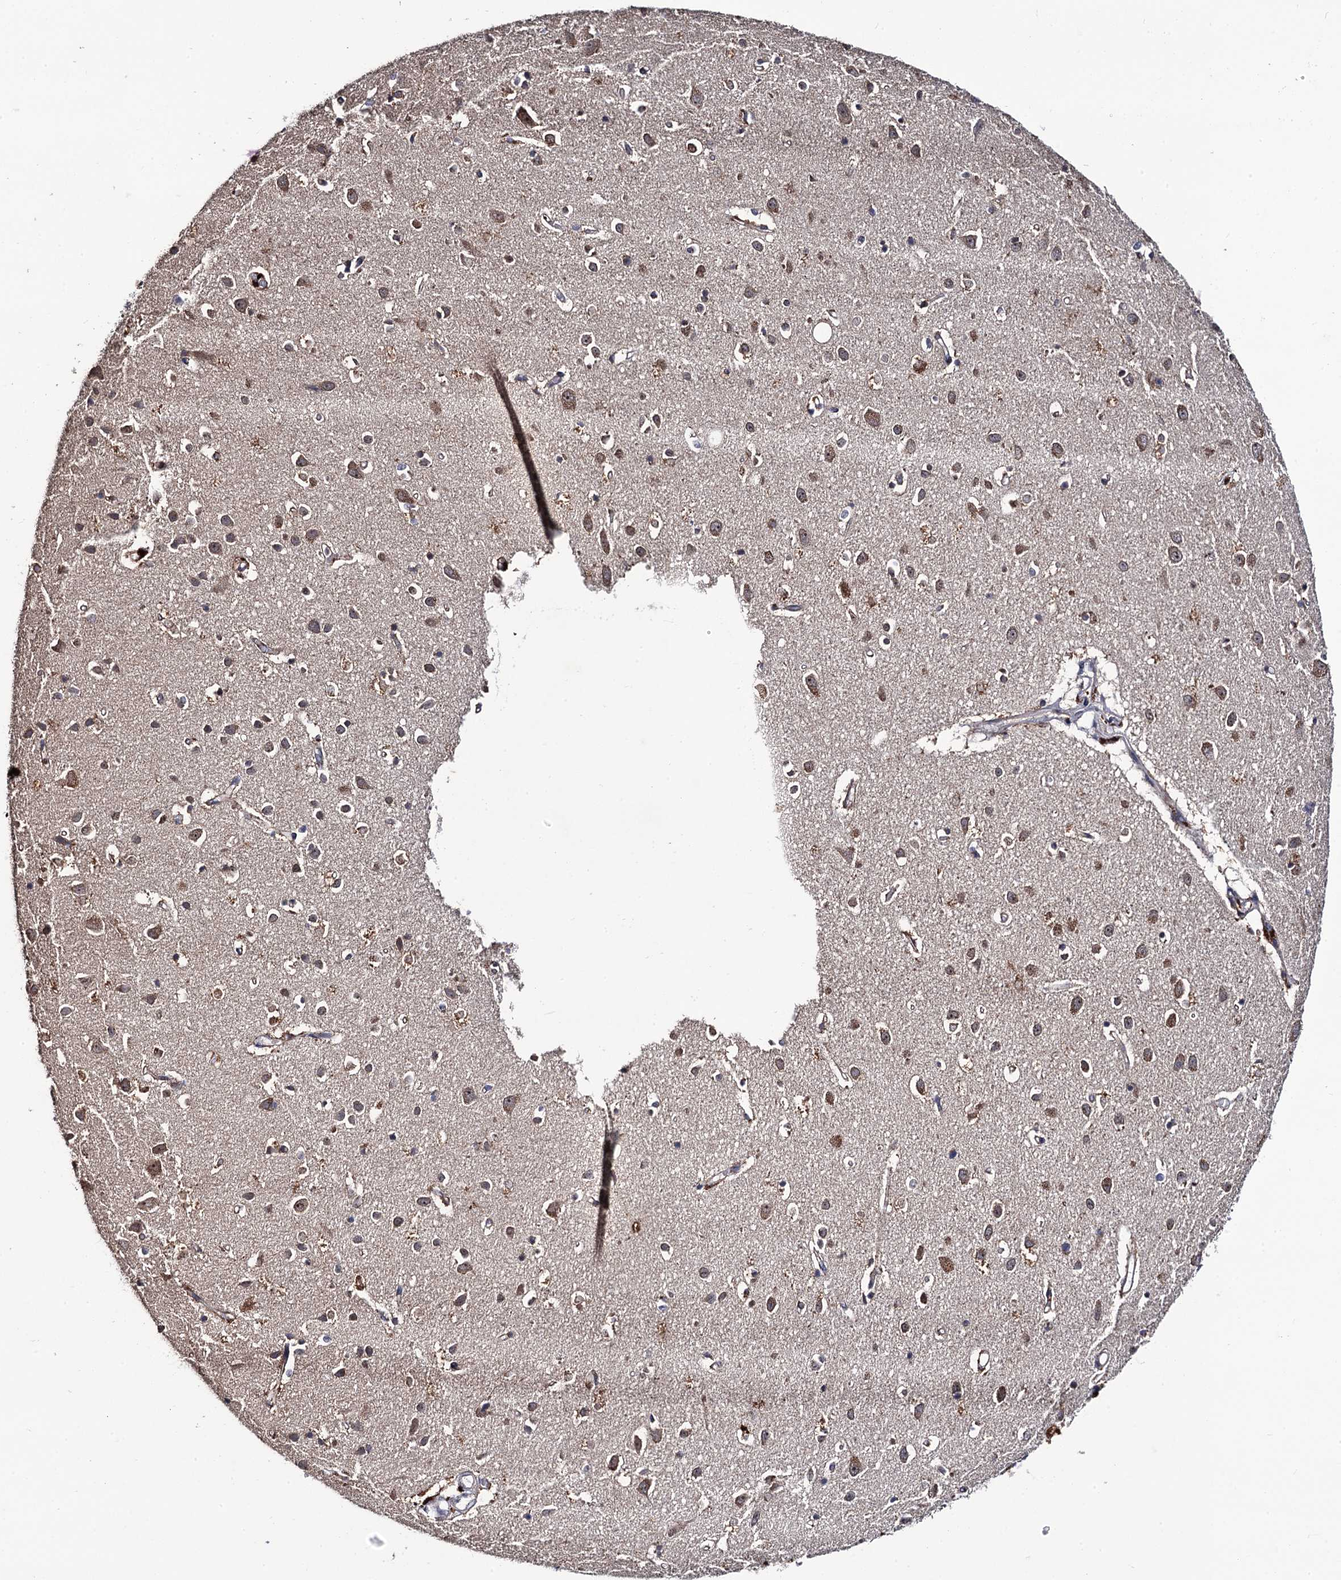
{"staining": {"intensity": "weak", "quantity": "25%-75%", "location": "cytoplasmic/membranous"}, "tissue": "cerebral cortex", "cell_type": "Endothelial cells", "image_type": "normal", "snomed": [{"axis": "morphology", "description": "Normal tissue, NOS"}, {"axis": "topography", "description": "Cerebral cortex"}], "caption": "Immunohistochemical staining of benign cerebral cortex displays weak cytoplasmic/membranous protein positivity in about 25%-75% of endothelial cells.", "gene": "LRRC63", "patient": {"sex": "female", "age": 64}}